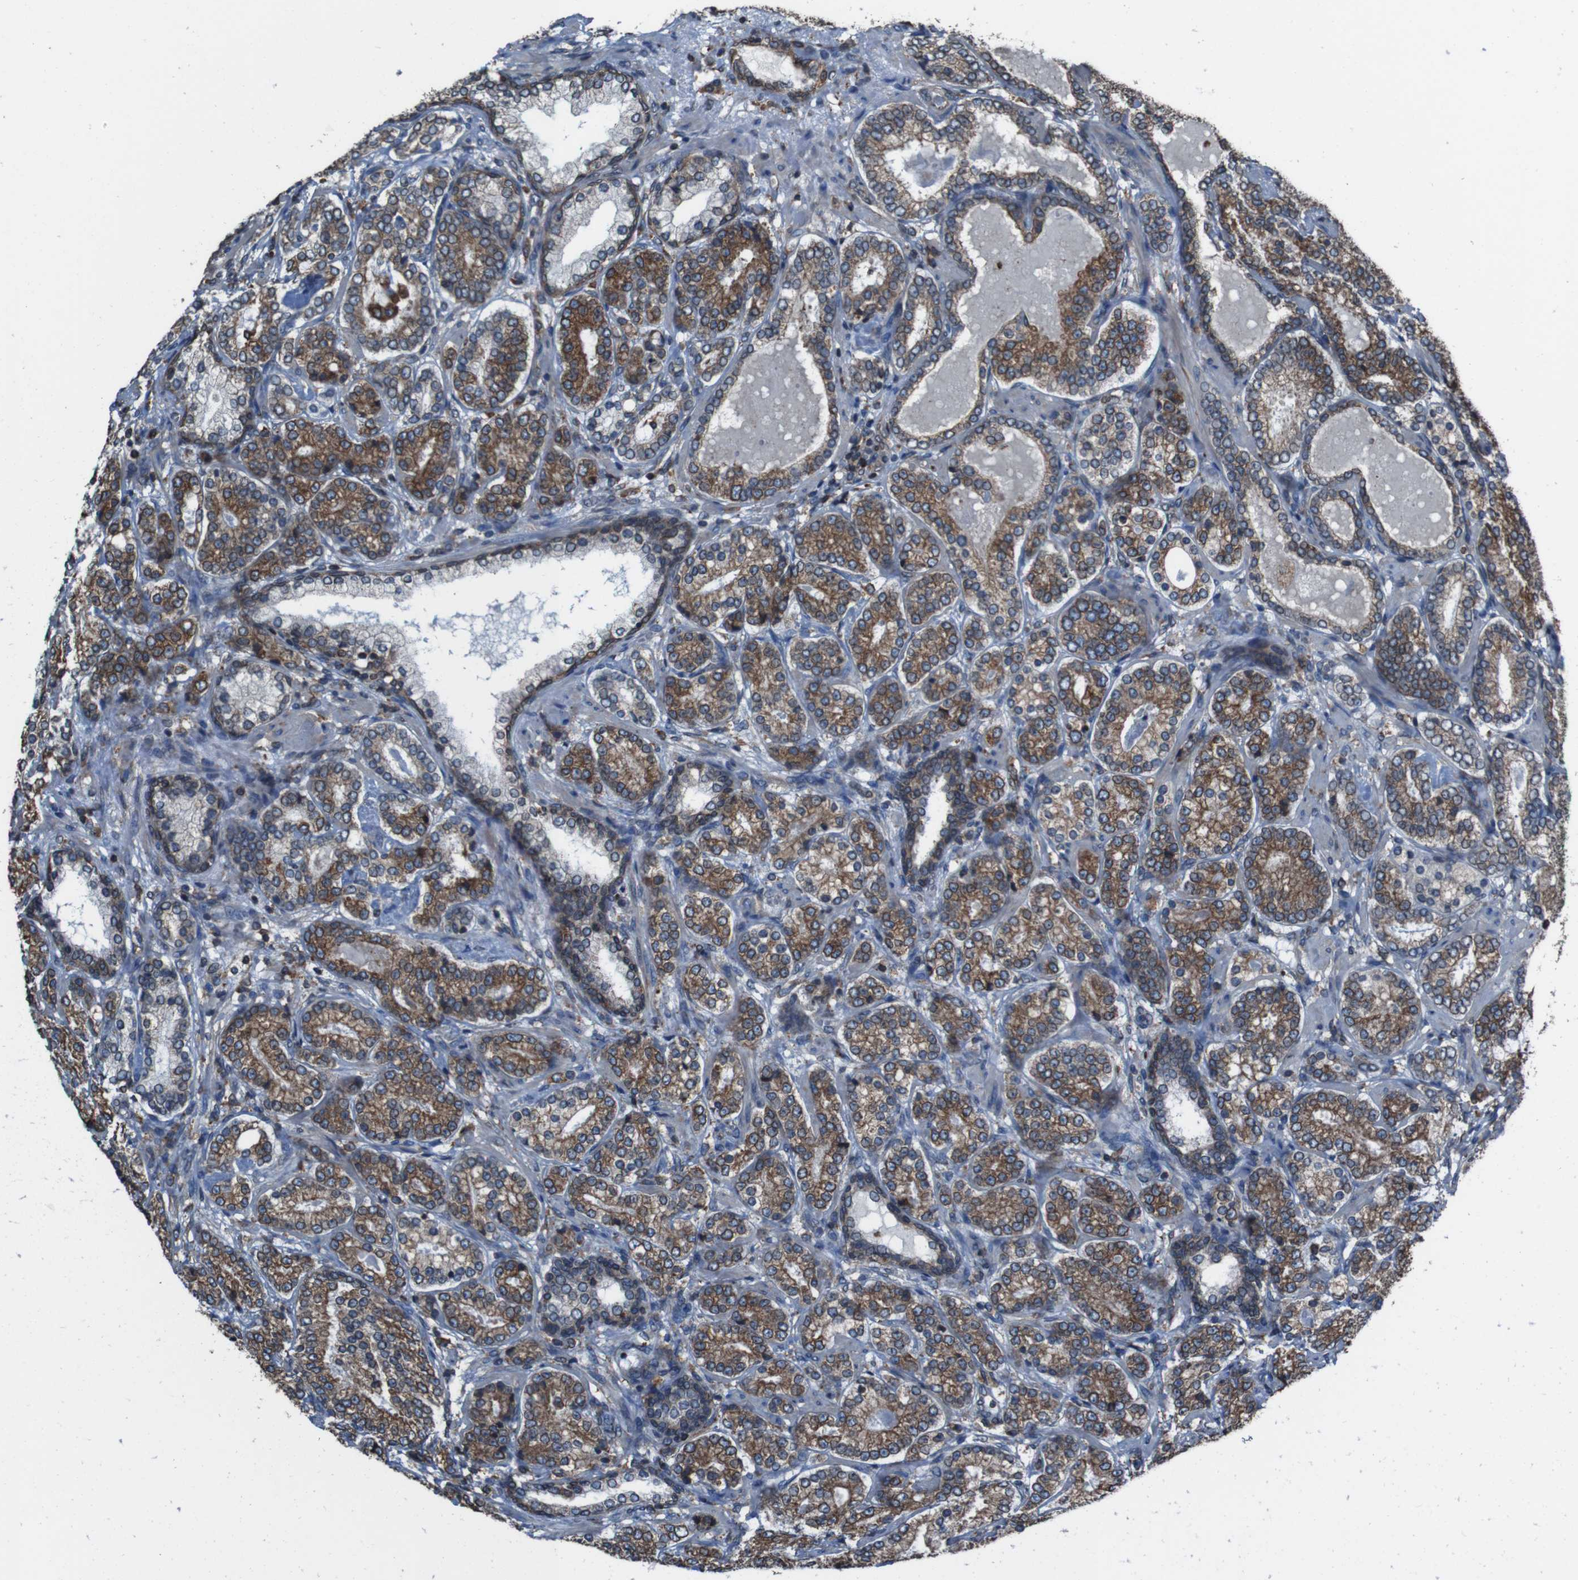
{"staining": {"intensity": "moderate", "quantity": ">75%", "location": "cytoplasmic/membranous"}, "tissue": "prostate cancer", "cell_type": "Tumor cells", "image_type": "cancer", "snomed": [{"axis": "morphology", "description": "Adenocarcinoma, High grade"}, {"axis": "topography", "description": "Prostate"}], "caption": "Adenocarcinoma (high-grade) (prostate) stained with DAB (3,3'-diaminobenzidine) immunohistochemistry (IHC) exhibits medium levels of moderate cytoplasmic/membranous staining in approximately >75% of tumor cells.", "gene": "APMAP", "patient": {"sex": "male", "age": 61}}